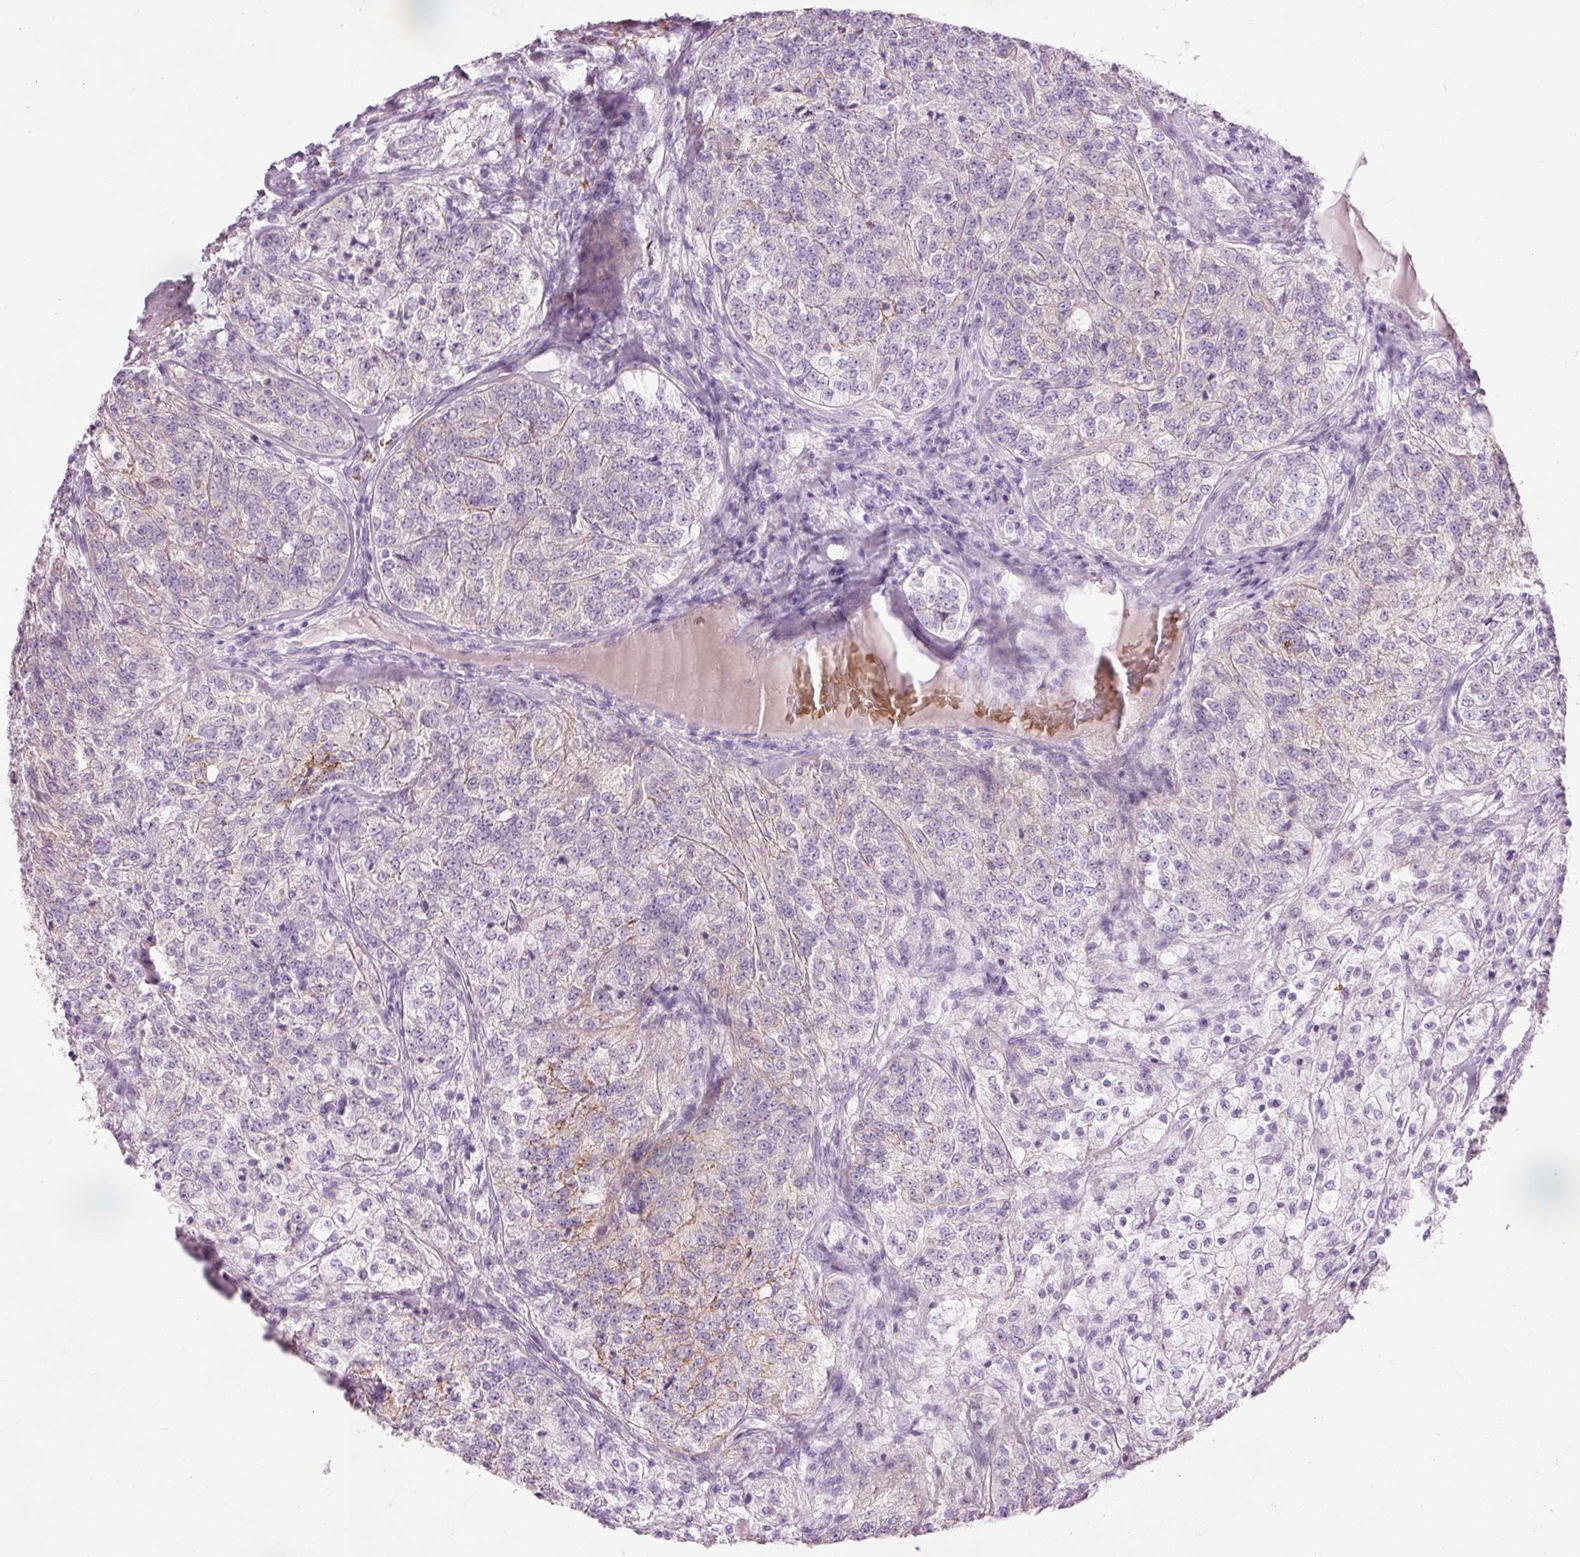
{"staining": {"intensity": "weak", "quantity": "<25%", "location": "cytoplasmic/membranous"}, "tissue": "renal cancer", "cell_type": "Tumor cells", "image_type": "cancer", "snomed": [{"axis": "morphology", "description": "Adenocarcinoma, NOS"}, {"axis": "topography", "description": "Kidney"}], "caption": "Histopathology image shows no protein positivity in tumor cells of renal cancer (adenocarcinoma) tissue.", "gene": "DHRS11", "patient": {"sex": "female", "age": 63}}